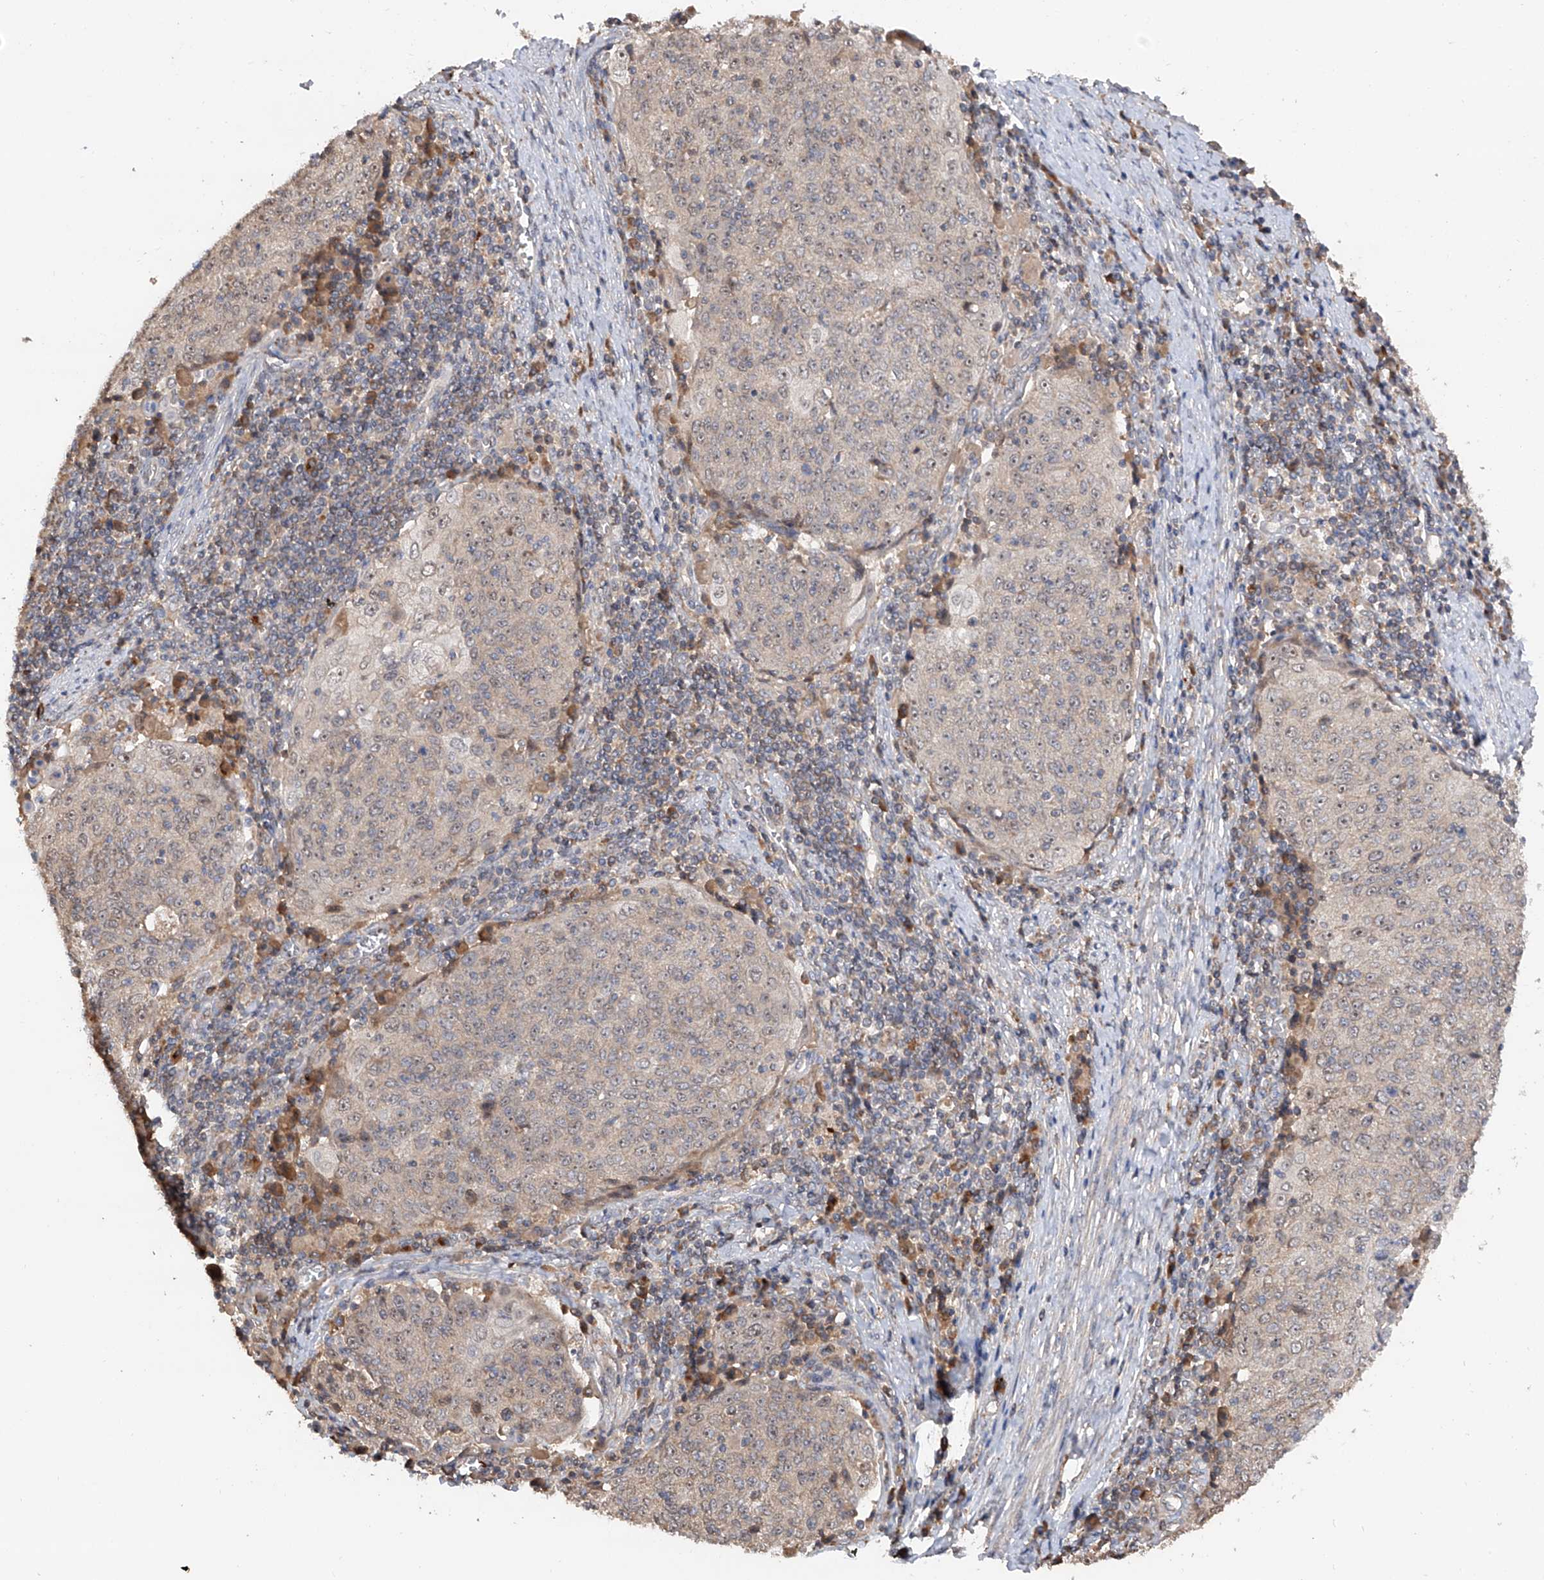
{"staining": {"intensity": "weak", "quantity": "<25%", "location": "cytoplasmic/membranous"}, "tissue": "cervical cancer", "cell_type": "Tumor cells", "image_type": "cancer", "snomed": [{"axis": "morphology", "description": "Squamous cell carcinoma, NOS"}, {"axis": "topography", "description": "Cervix"}], "caption": "A micrograph of human cervical cancer is negative for staining in tumor cells.", "gene": "EDN1", "patient": {"sex": "female", "age": 48}}